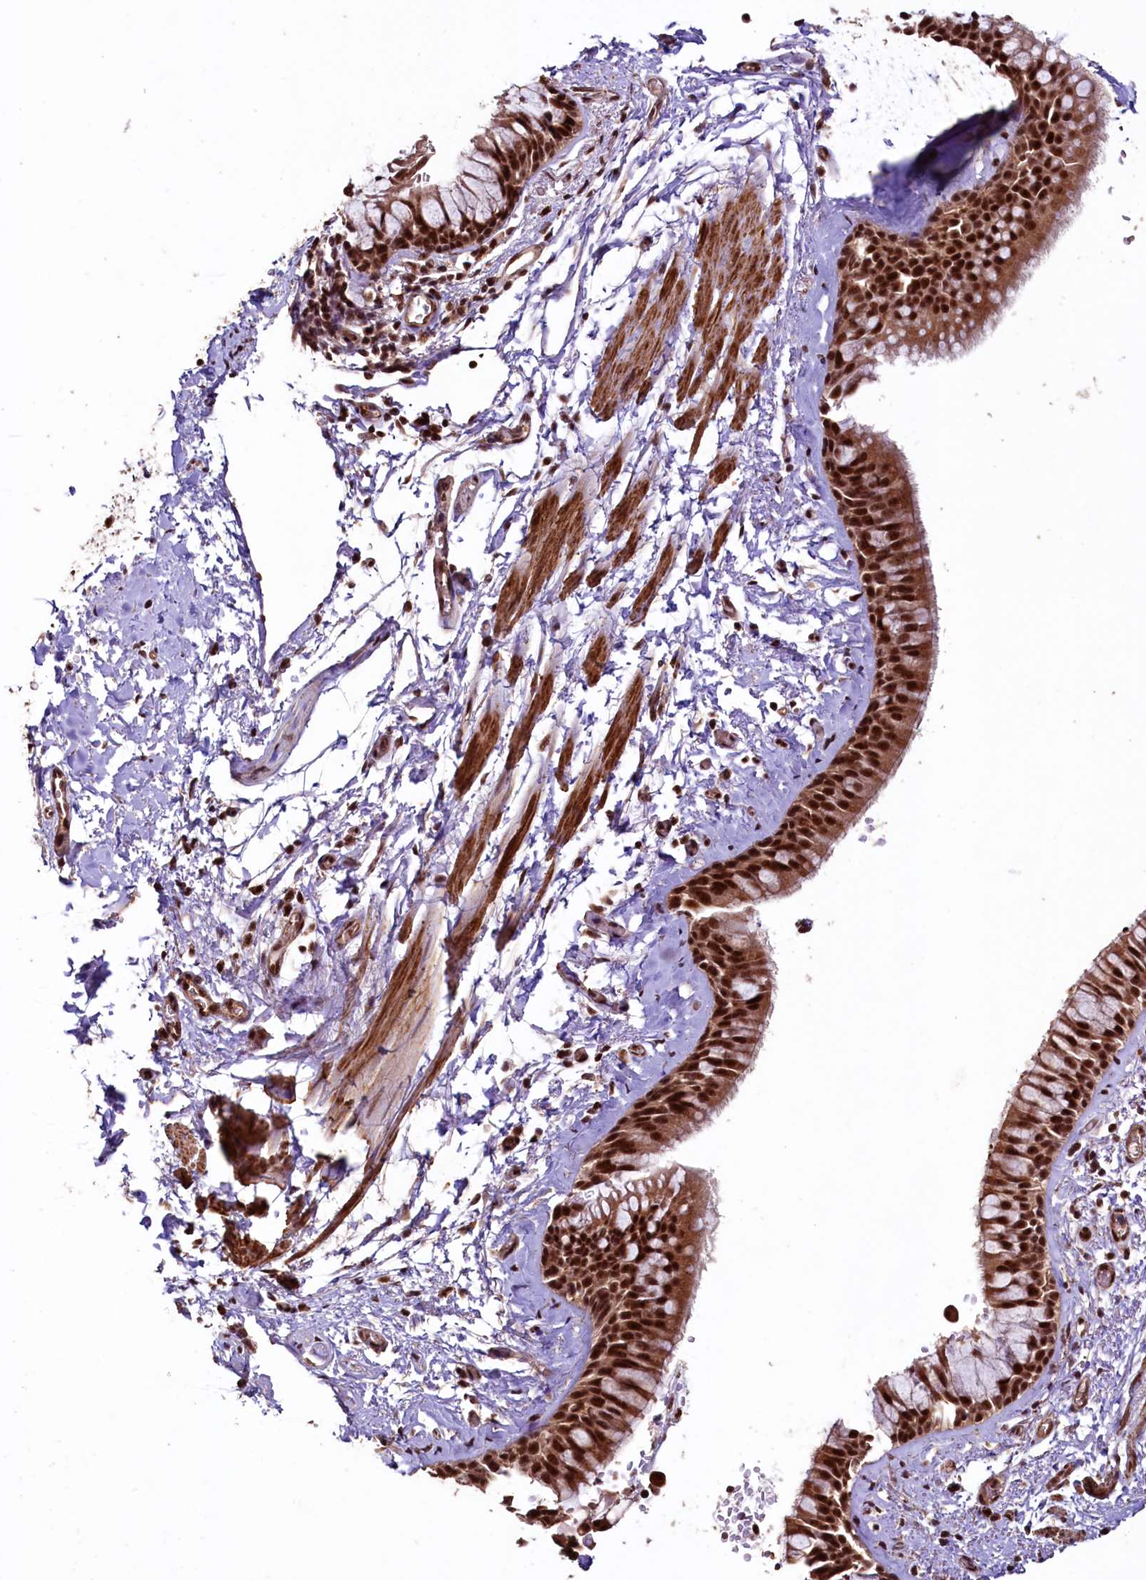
{"staining": {"intensity": "strong", "quantity": ">75%", "location": "cytoplasmic/membranous,nuclear"}, "tissue": "bronchus", "cell_type": "Respiratory epithelial cells", "image_type": "normal", "snomed": [{"axis": "morphology", "description": "Normal tissue, NOS"}, {"axis": "morphology", "description": "Inflammation, NOS"}, {"axis": "topography", "description": "Cartilage tissue"}, {"axis": "topography", "description": "Bronchus"}, {"axis": "topography", "description": "Lung"}], "caption": "Human bronchus stained with a brown dye exhibits strong cytoplasmic/membranous,nuclear positive positivity in approximately >75% of respiratory epithelial cells.", "gene": "SFSWAP", "patient": {"sex": "female", "age": 64}}